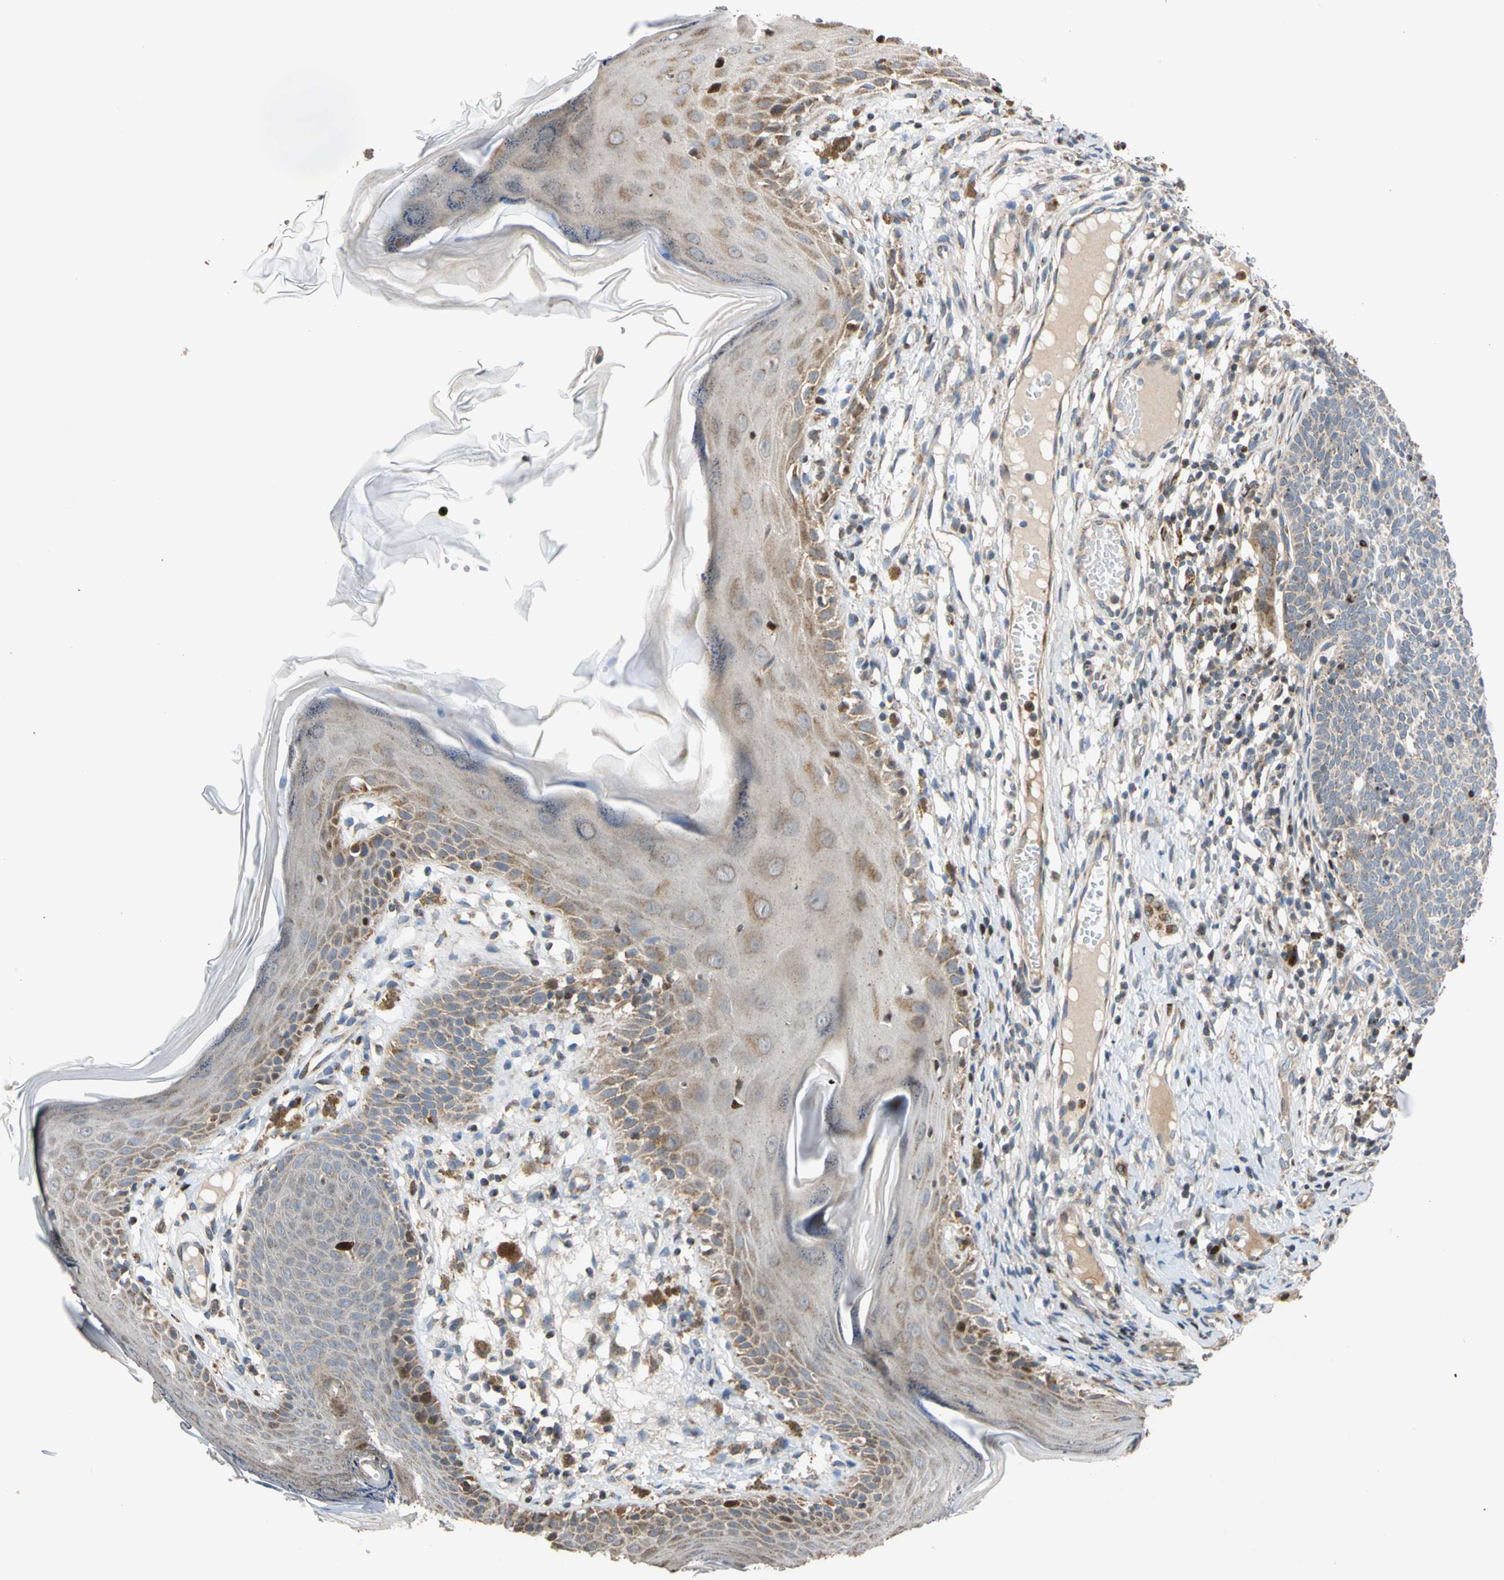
{"staining": {"intensity": "weak", "quantity": "25%-75%", "location": "cytoplasmic/membranous"}, "tissue": "skin cancer", "cell_type": "Tumor cells", "image_type": "cancer", "snomed": [{"axis": "morphology", "description": "Normal tissue, NOS"}, {"axis": "morphology", "description": "Basal cell carcinoma"}, {"axis": "topography", "description": "Skin"}], "caption": "Weak cytoplasmic/membranous staining for a protein is appreciated in about 25%-75% of tumor cells of basal cell carcinoma (skin) using IHC.", "gene": "IP6K2", "patient": {"sex": "male", "age": 87}}